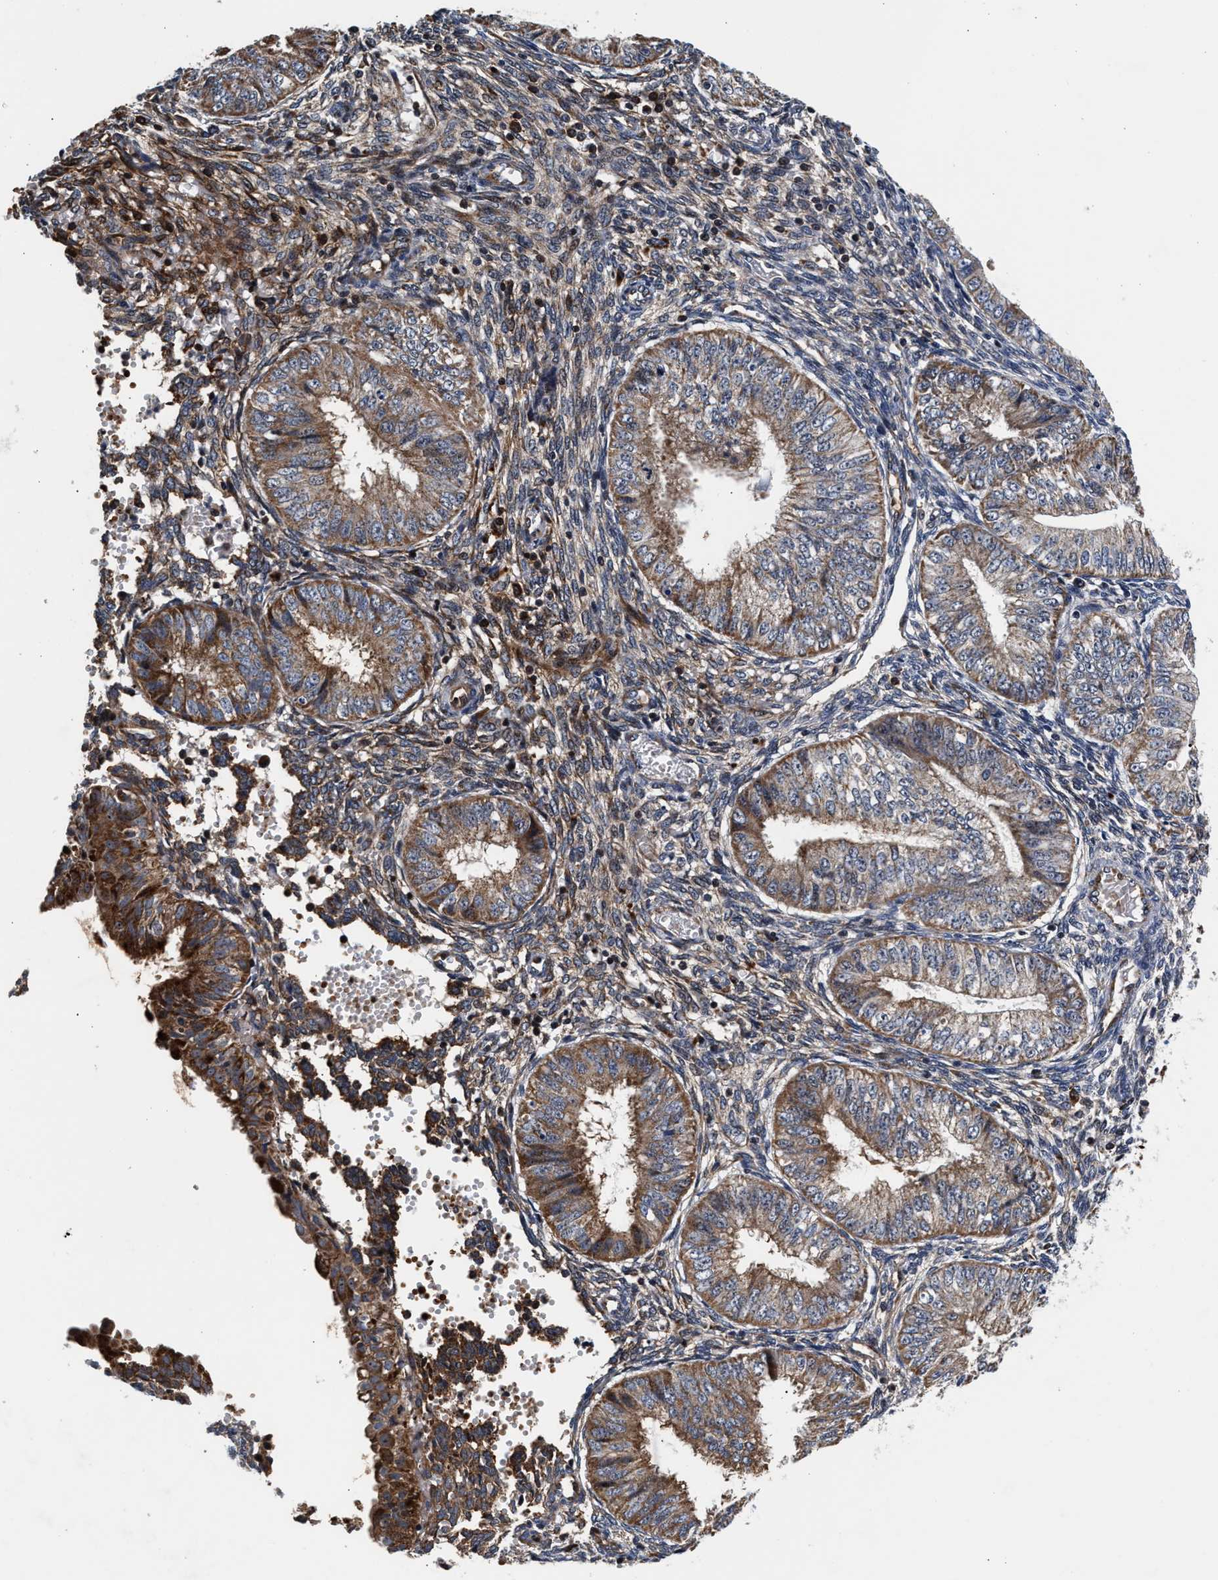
{"staining": {"intensity": "moderate", "quantity": ">75%", "location": "cytoplasmic/membranous"}, "tissue": "endometrial cancer", "cell_type": "Tumor cells", "image_type": "cancer", "snomed": [{"axis": "morphology", "description": "Normal tissue, NOS"}, {"axis": "morphology", "description": "Adenocarcinoma, NOS"}, {"axis": "topography", "description": "Endometrium"}], "caption": "An image showing moderate cytoplasmic/membranous positivity in approximately >75% of tumor cells in endometrial cancer, as visualized by brown immunohistochemical staining.", "gene": "SGK1", "patient": {"sex": "female", "age": 53}}